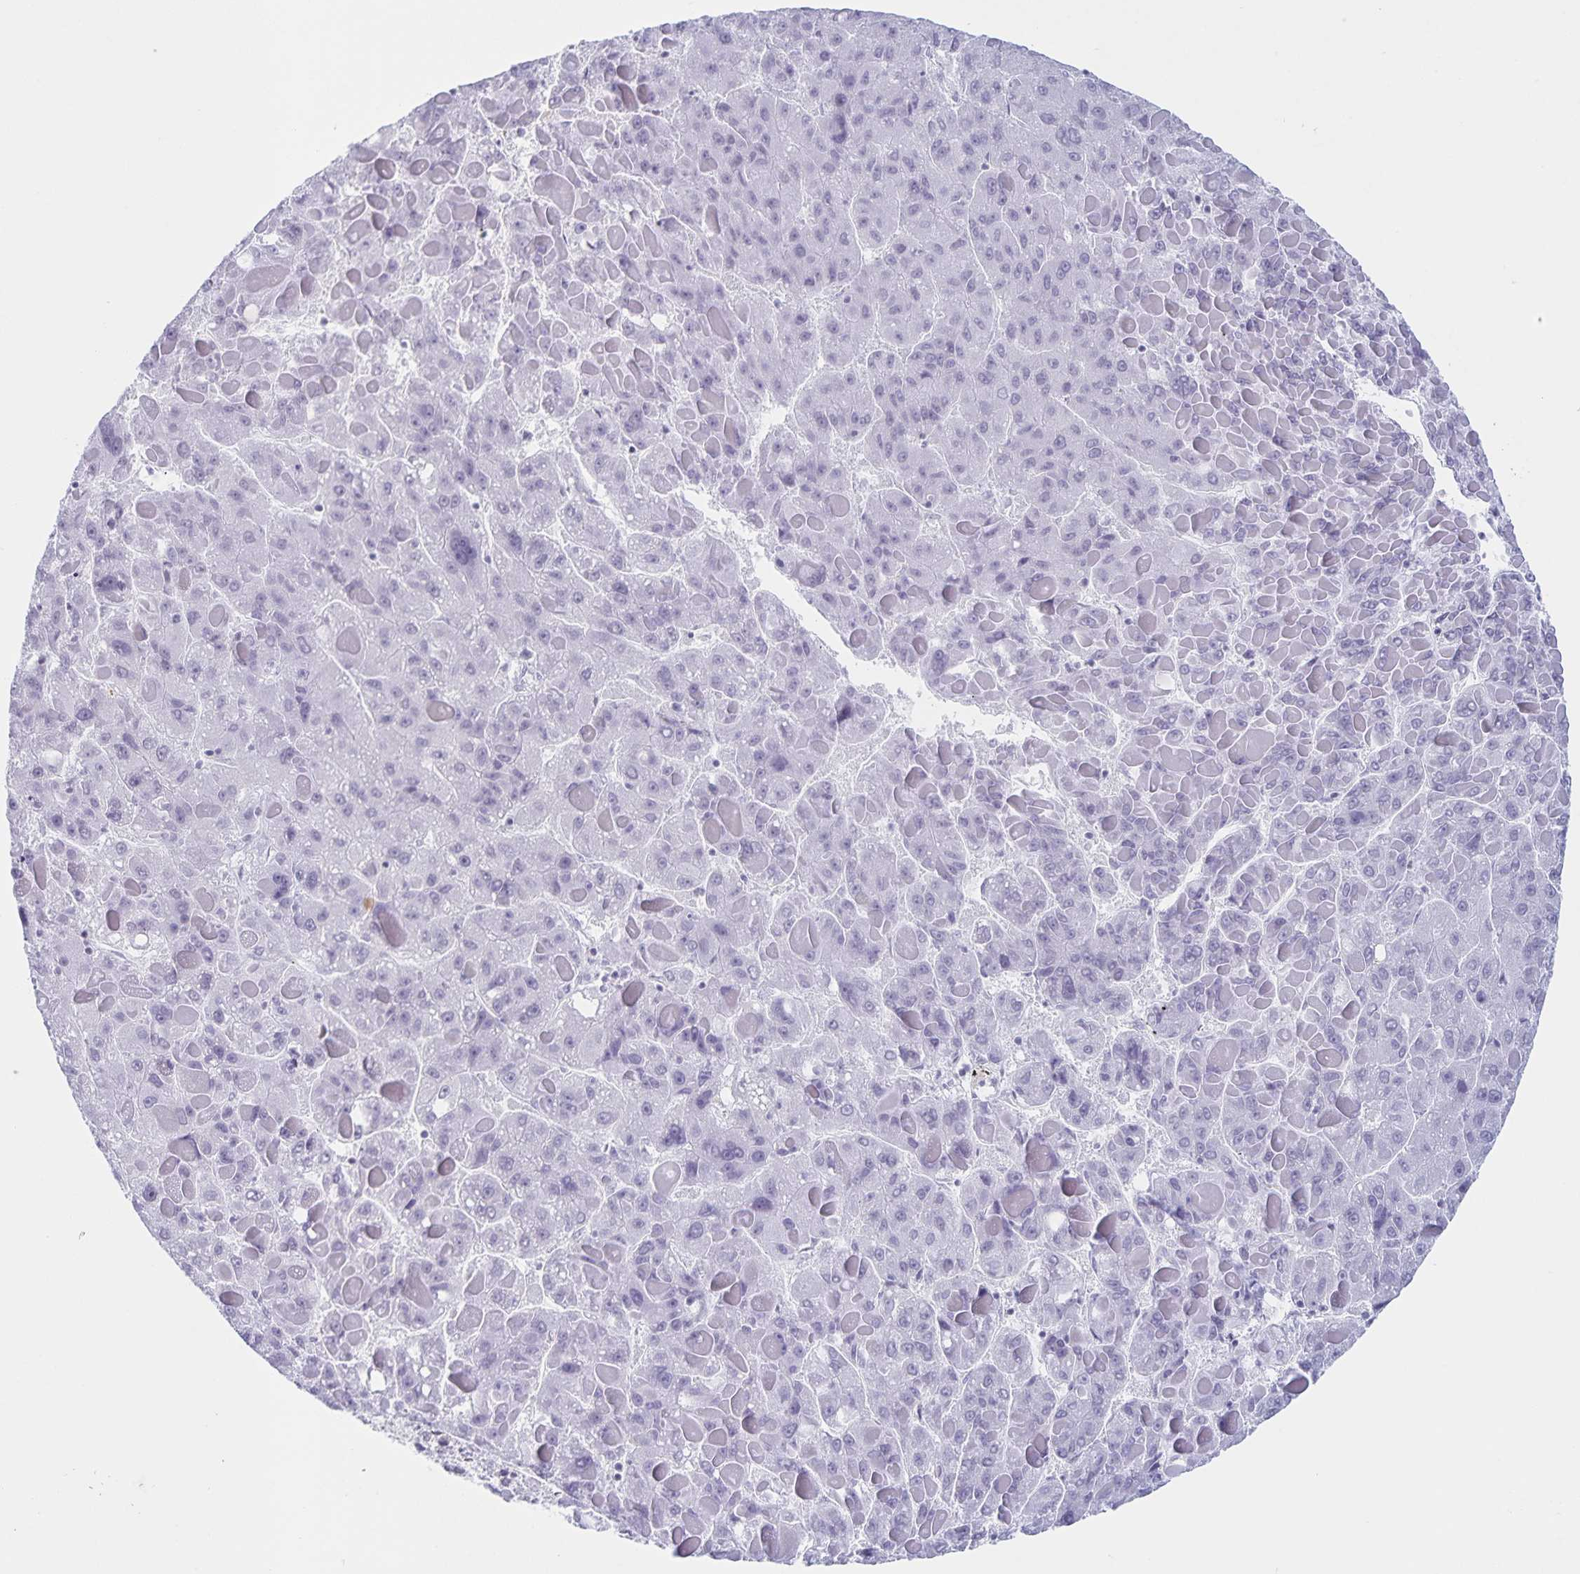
{"staining": {"intensity": "negative", "quantity": "none", "location": "none"}, "tissue": "liver cancer", "cell_type": "Tumor cells", "image_type": "cancer", "snomed": [{"axis": "morphology", "description": "Carcinoma, Hepatocellular, NOS"}, {"axis": "topography", "description": "Liver"}], "caption": "An image of human liver cancer is negative for staining in tumor cells.", "gene": "LCE6A", "patient": {"sex": "female", "age": 82}}